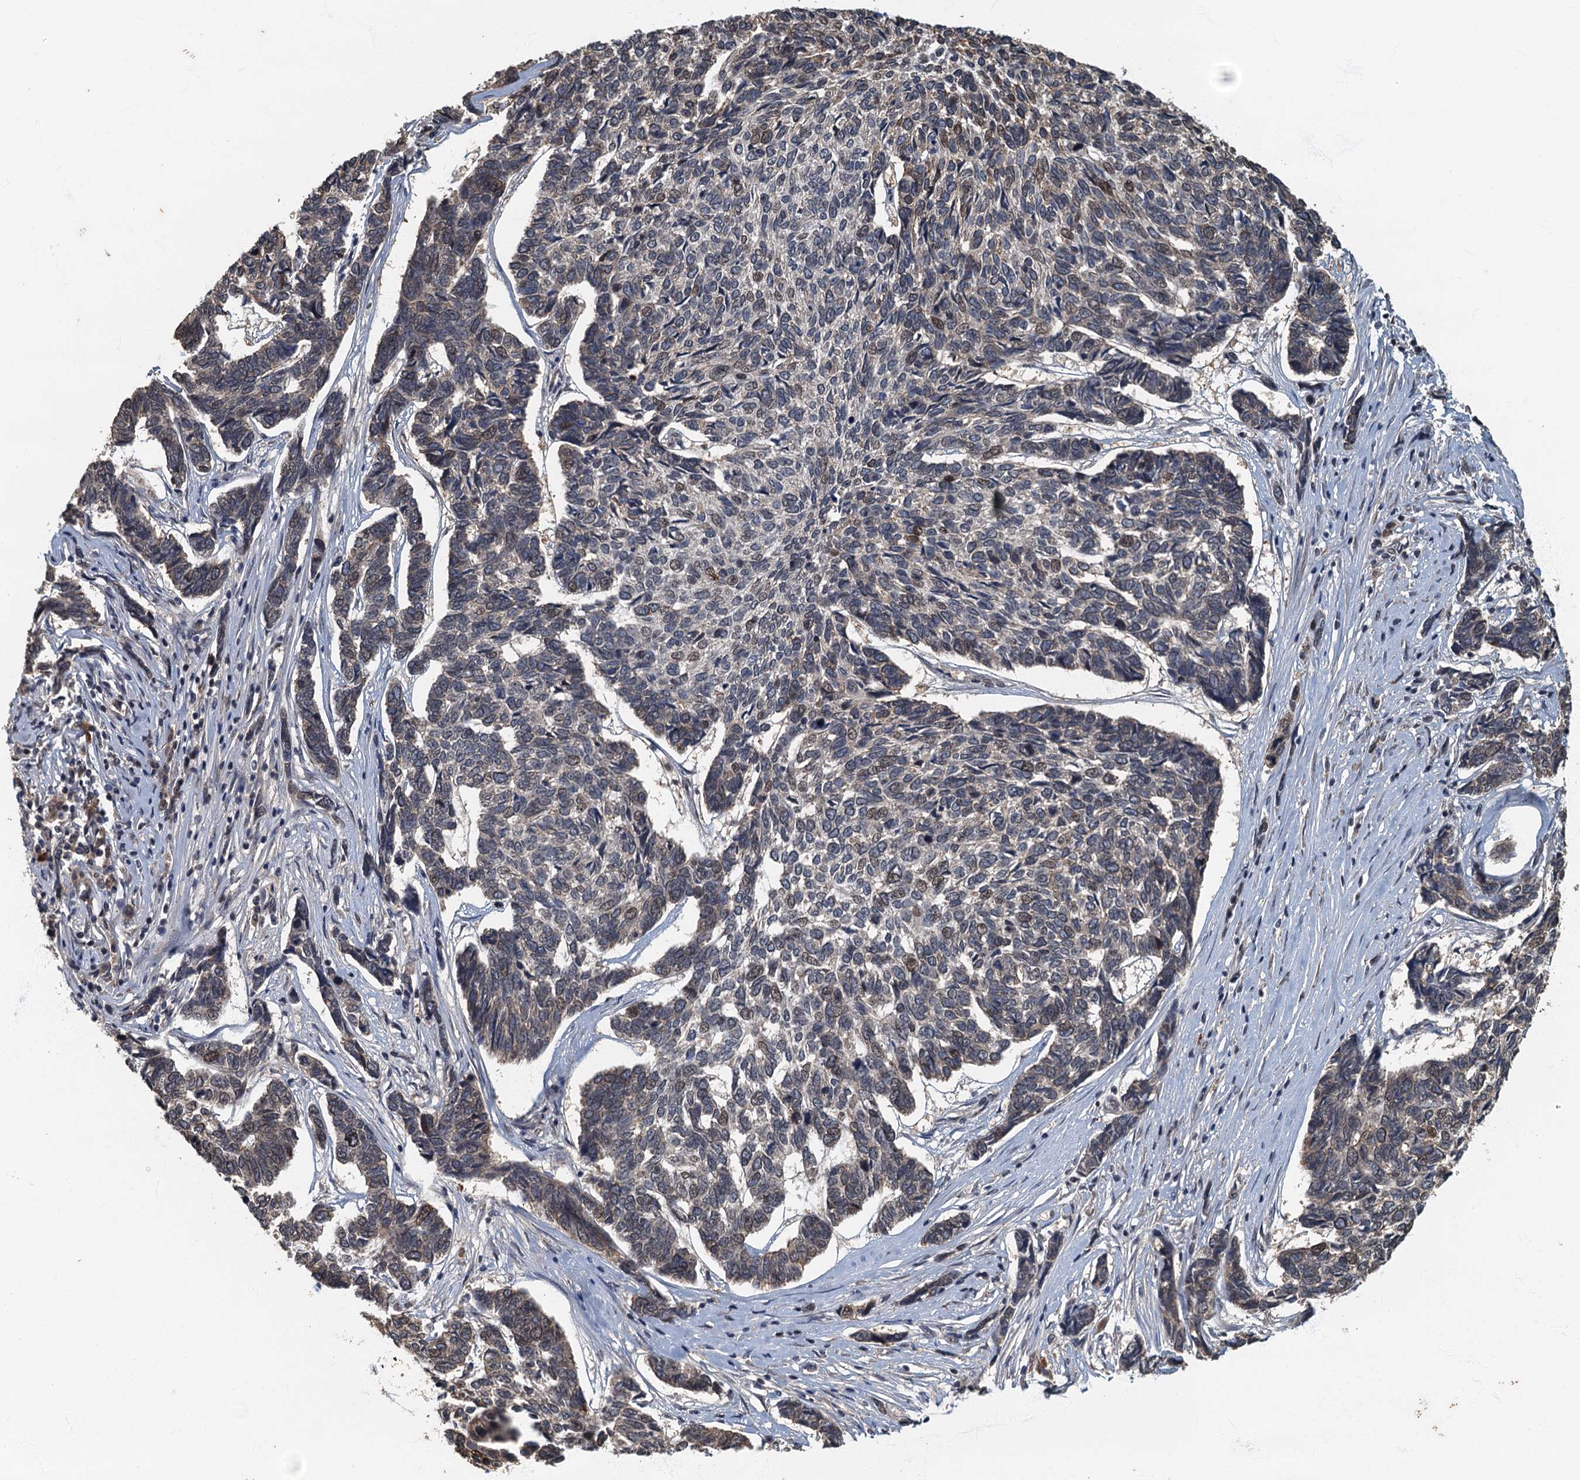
{"staining": {"intensity": "weak", "quantity": "<25%", "location": "nuclear"}, "tissue": "skin cancer", "cell_type": "Tumor cells", "image_type": "cancer", "snomed": [{"axis": "morphology", "description": "Basal cell carcinoma"}, {"axis": "topography", "description": "Skin"}], "caption": "Tumor cells are negative for brown protein staining in basal cell carcinoma (skin). (Brightfield microscopy of DAB (3,3'-diaminobenzidine) immunohistochemistry at high magnification).", "gene": "CKAP2L", "patient": {"sex": "female", "age": 65}}